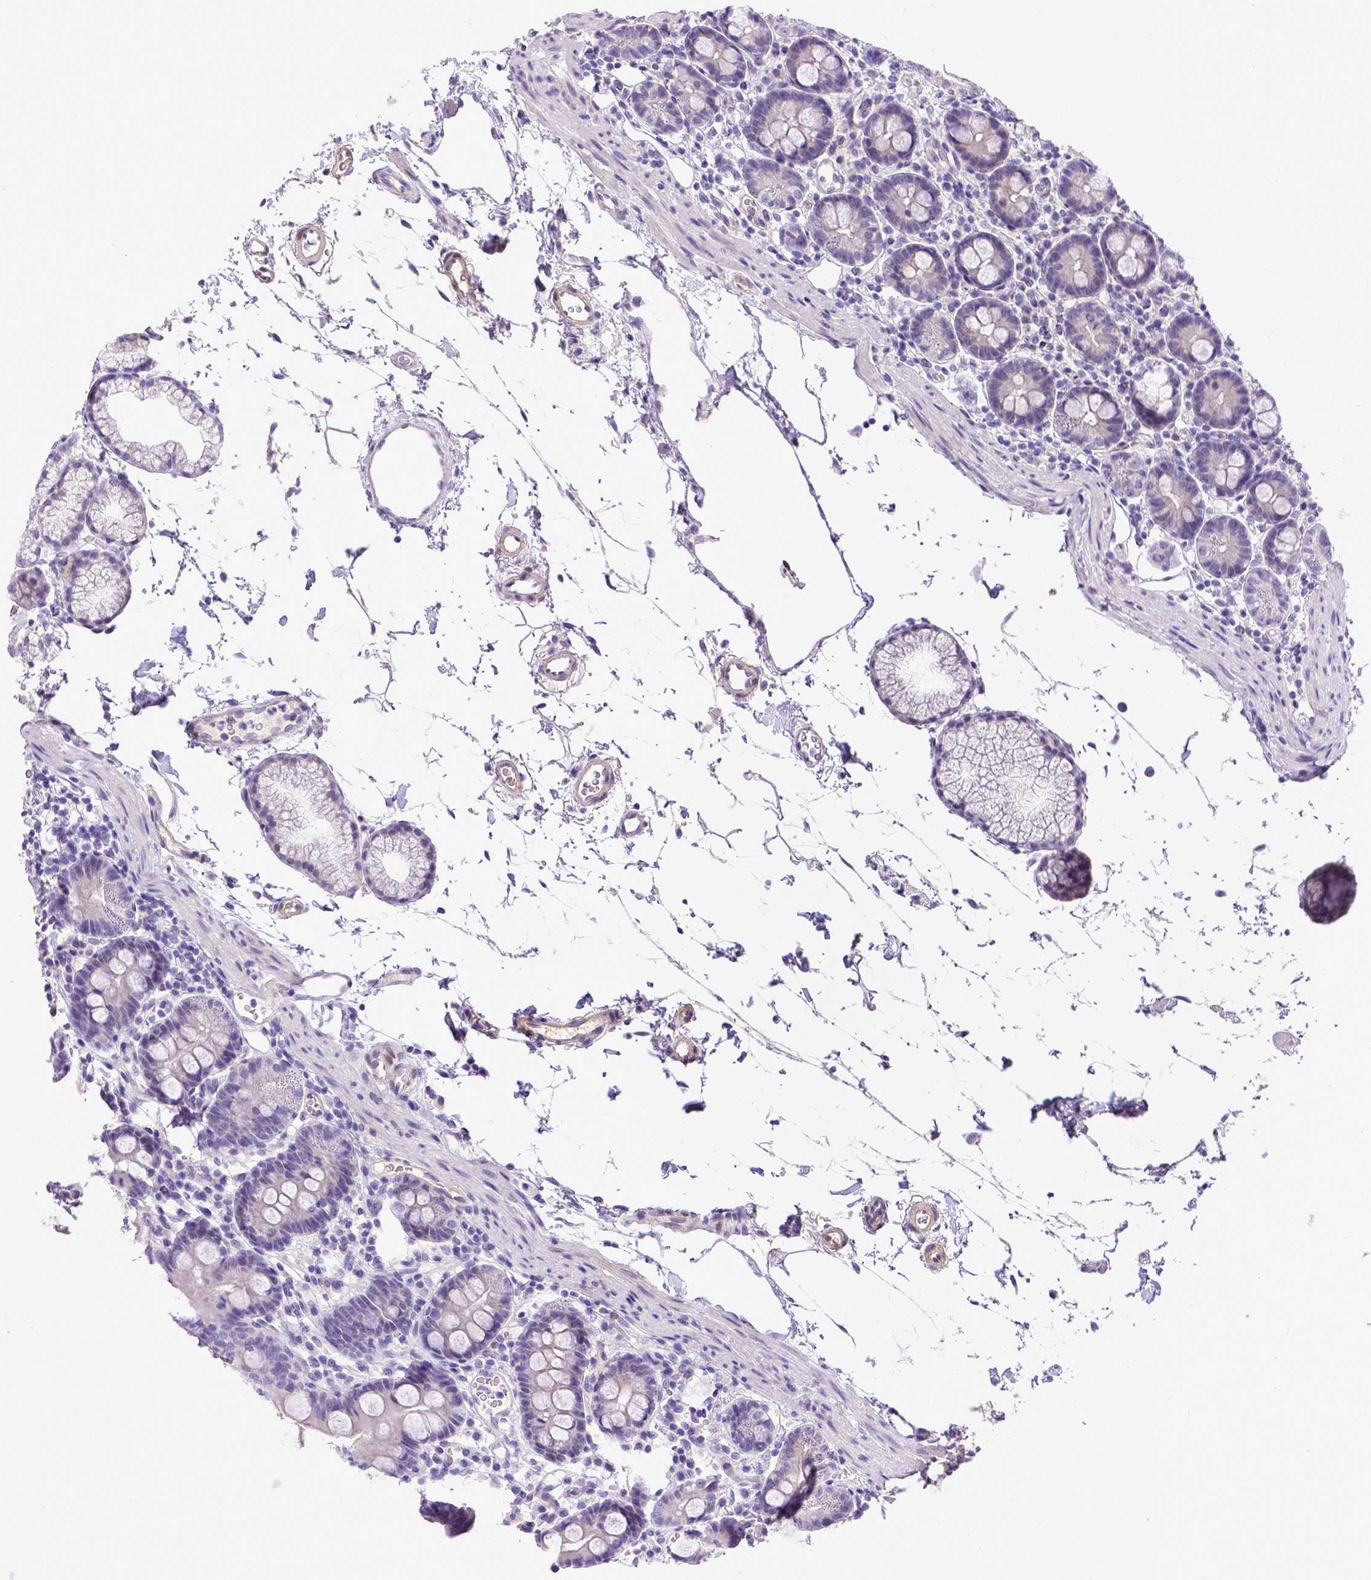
{"staining": {"intensity": "negative", "quantity": "none", "location": "none"}, "tissue": "duodenum", "cell_type": "Glandular cells", "image_type": "normal", "snomed": [{"axis": "morphology", "description": "Normal tissue, NOS"}, {"axis": "topography", "description": "Duodenum"}], "caption": "Immunohistochemistry of unremarkable duodenum reveals no expression in glandular cells.", "gene": "BTN1A1", "patient": {"sex": "male", "age": 59}}